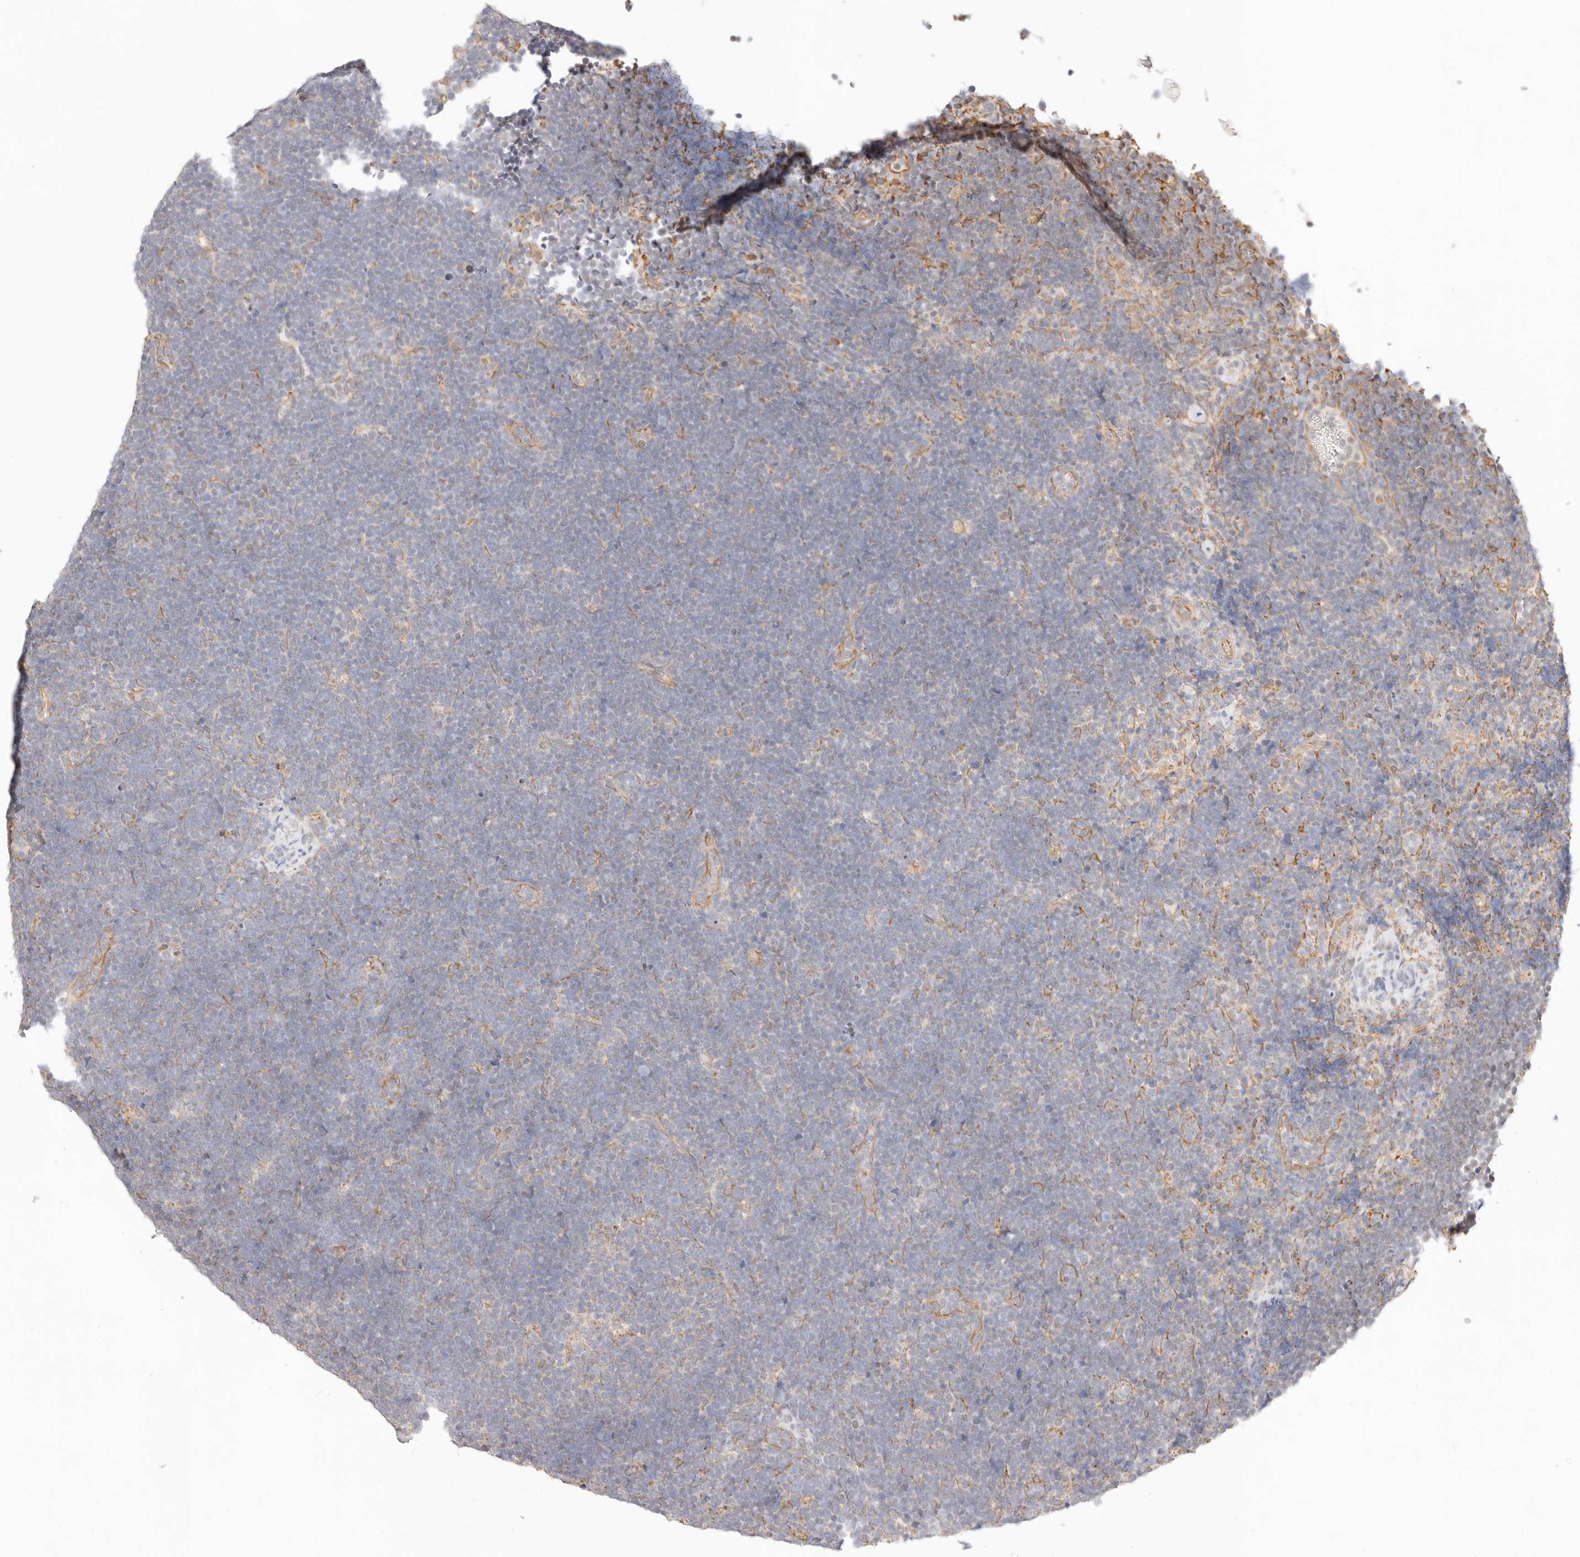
{"staining": {"intensity": "weak", "quantity": "25%-75%", "location": "cytoplasmic/membranous"}, "tissue": "lymphoma", "cell_type": "Tumor cells", "image_type": "cancer", "snomed": [{"axis": "morphology", "description": "Malignant lymphoma, non-Hodgkin's type, High grade"}, {"axis": "topography", "description": "Lymph node"}], "caption": "The micrograph demonstrates staining of malignant lymphoma, non-Hodgkin's type (high-grade), revealing weak cytoplasmic/membranous protein expression (brown color) within tumor cells.", "gene": "ZC3H11A", "patient": {"sex": "male", "age": 13}}